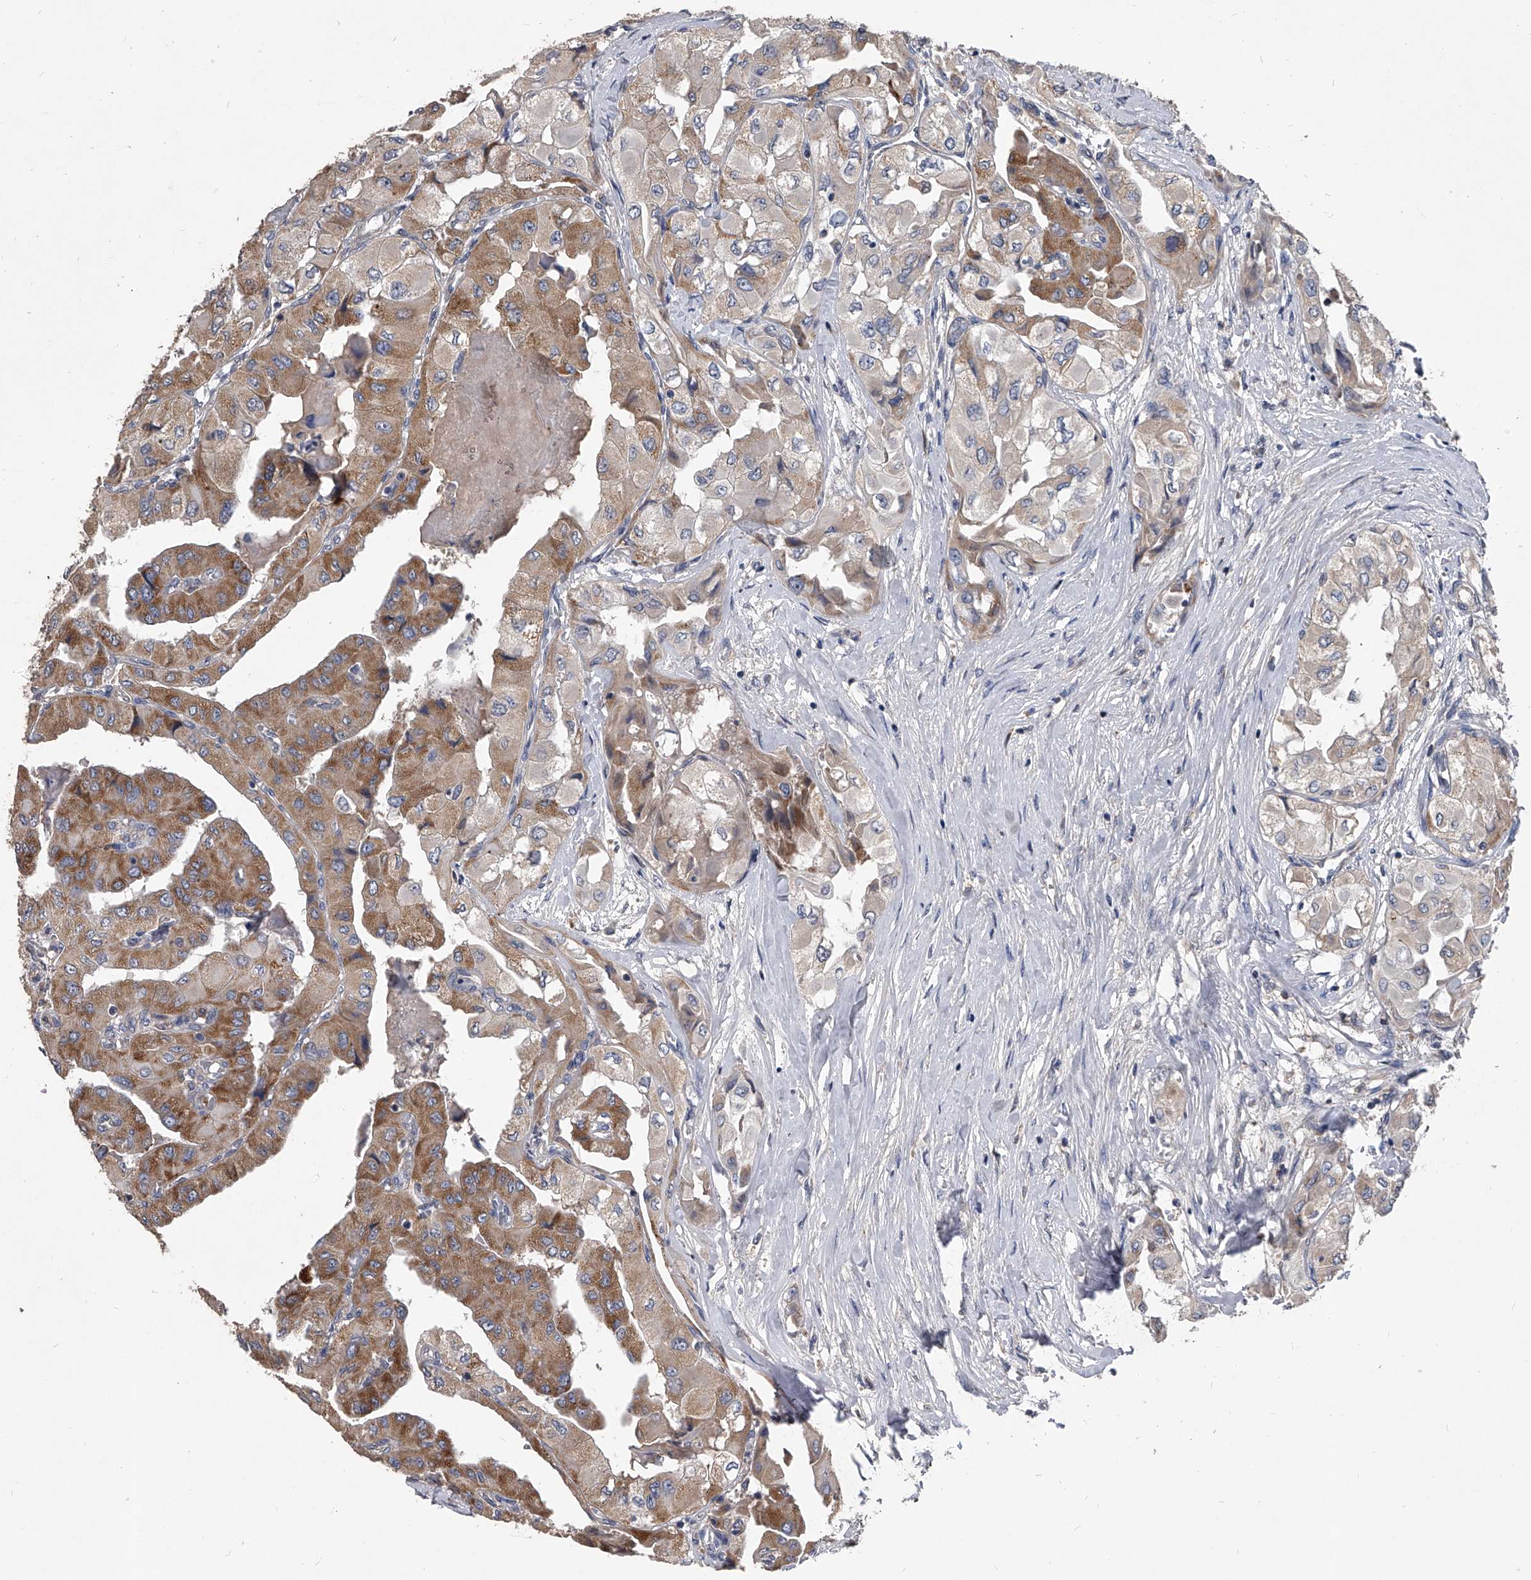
{"staining": {"intensity": "moderate", "quantity": "25%-75%", "location": "cytoplasmic/membranous"}, "tissue": "thyroid cancer", "cell_type": "Tumor cells", "image_type": "cancer", "snomed": [{"axis": "morphology", "description": "Papillary adenocarcinoma, NOS"}, {"axis": "topography", "description": "Thyroid gland"}], "caption": "A histopathology image showing moderate cytoplasmic/membranous expression in about 25%-75% of tumor cells in thyroid cancer (papillary adenocarcinoma), as visualized by brown immunohistochemical staining.", "gene": "NRP1", "patient": {"sex": "female", "age": 59}}